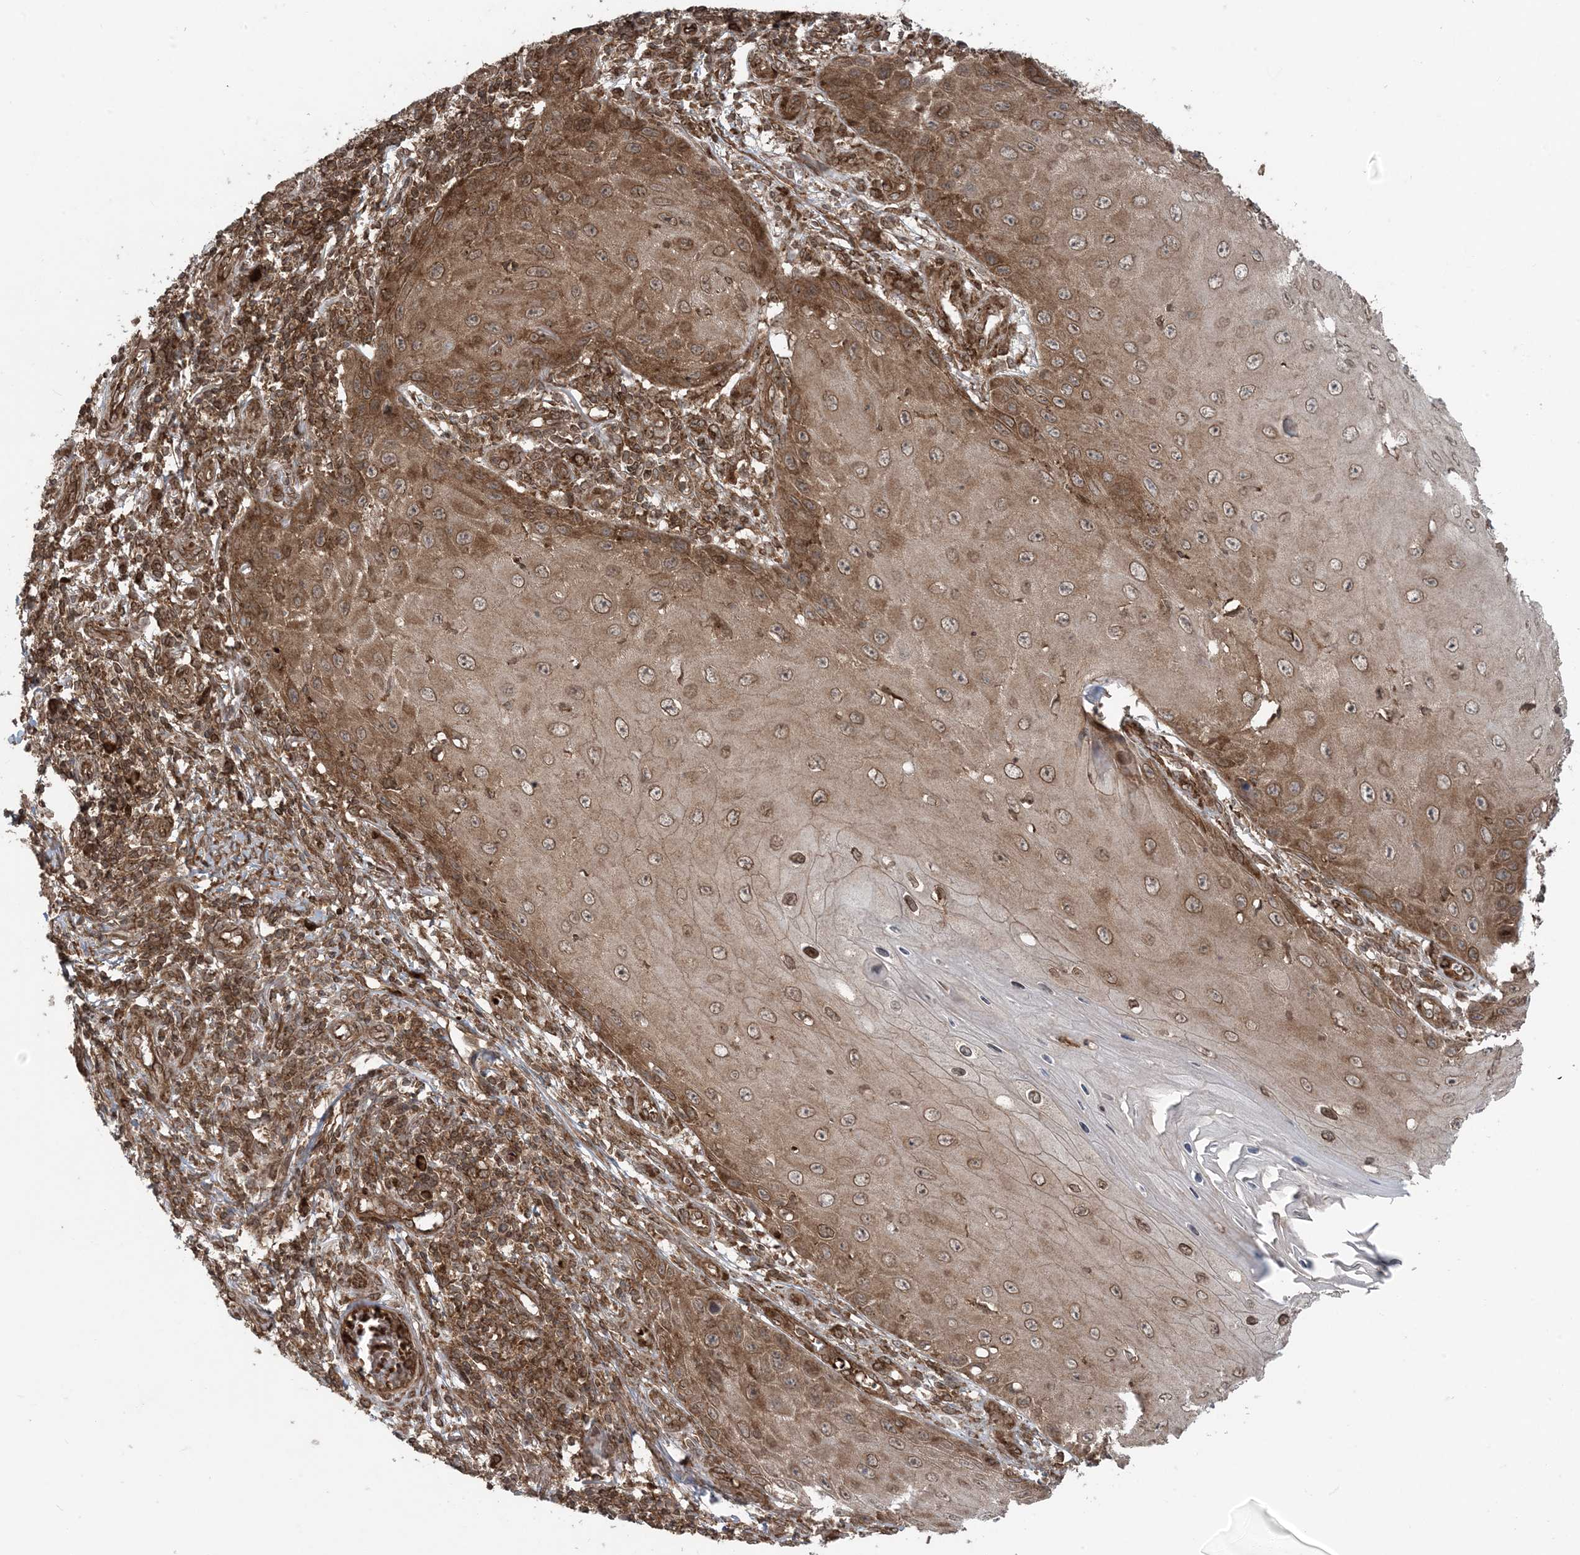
{"staining": {"intensity": "moderate", "quantity": ">75%", "location": "cytoplasmic/membranous,nuclear"}, "tissue": "skin cancer", "cell_type": "Tumor cells", "image_type": "cancer", "snomed": [{"axis": "morphology", "description": "Squamous cell carcinoma, NOS"}, {"axis": "topography", "description": "Skin"}], "caption": "Immunohistochemical staining of human skin squamous cell carcinoma displays medium levels of moderate cytoplasmic/membranous and nuclear expression in about >75% of tumor cells. (DAB IHC with brightfield microscopy, high magnification).", "gene": "DDX19B", "patient": {"sex": "female", "age": 73}}